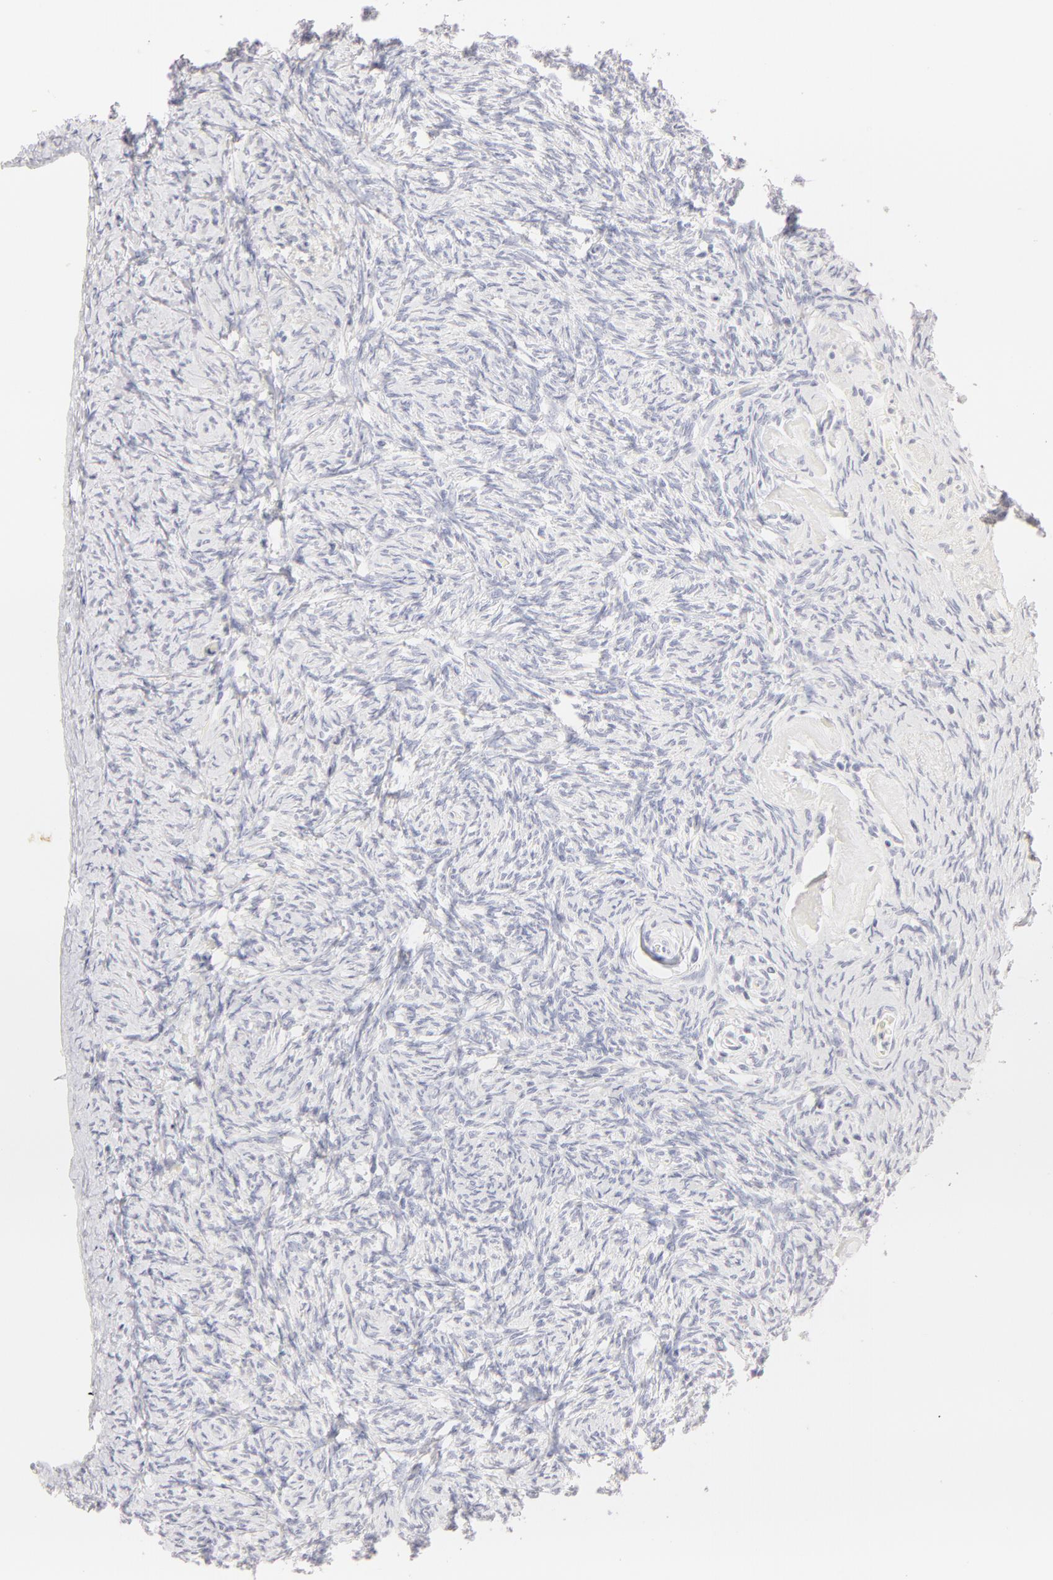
{"staining": {"intensity": "negative", "quantity": "none", "location": "none"}, "tissue": "ovary", "cell_type": "Ovarian stroma cells", "image_type": "normal", "snomed": [{"axis": "morphology", "description": "Normal tissue, NOS"}, {"axis": "topography", "description": "Ovary"}], "caption": "Immunohistochemistry image of benign human ovary stained for a protein (brown), which reveals no expression in ovarian stroma cells.", "gene": "LGALS7B", "patient": {"sex": "female", "age": 53}}